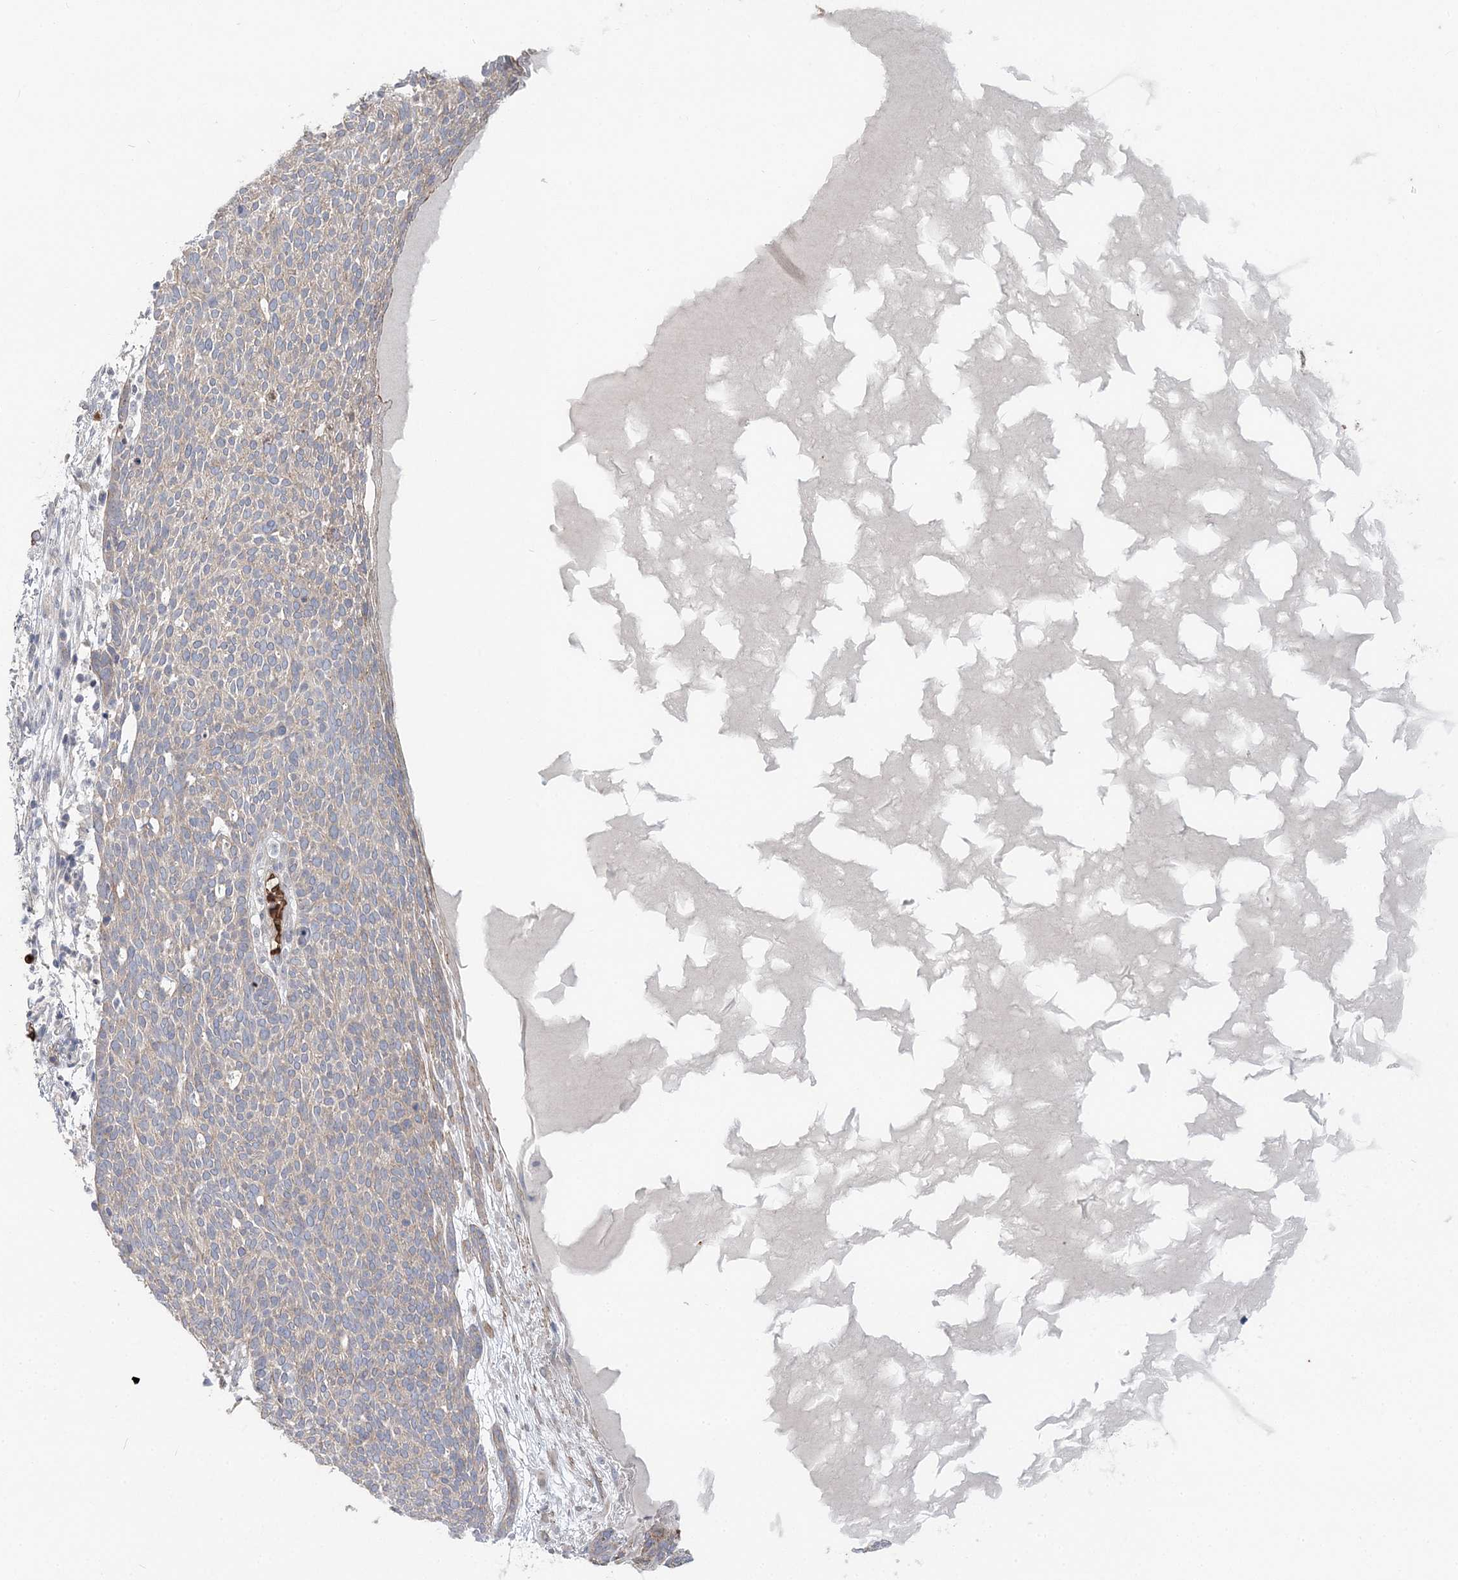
{"staining": {"intensity": "negative", "quantity": "none", "location": "none"}, "tissue": "skin cancer", "cell_type": "Tumor cells", "image_type": "cancer", "snomed": [{"axis": "morphology", "description": "Squamous cell carcinoma, NOS"}, {"axis": "topography", "description": "Skin"}], "caption": "Human squamous cell carcinoma (skin) stained for a protein using immunohistochemistry displays no expression in tumor cells.", "gene": "SERINC1", "patient": {"sex": "female", "age": 90}}